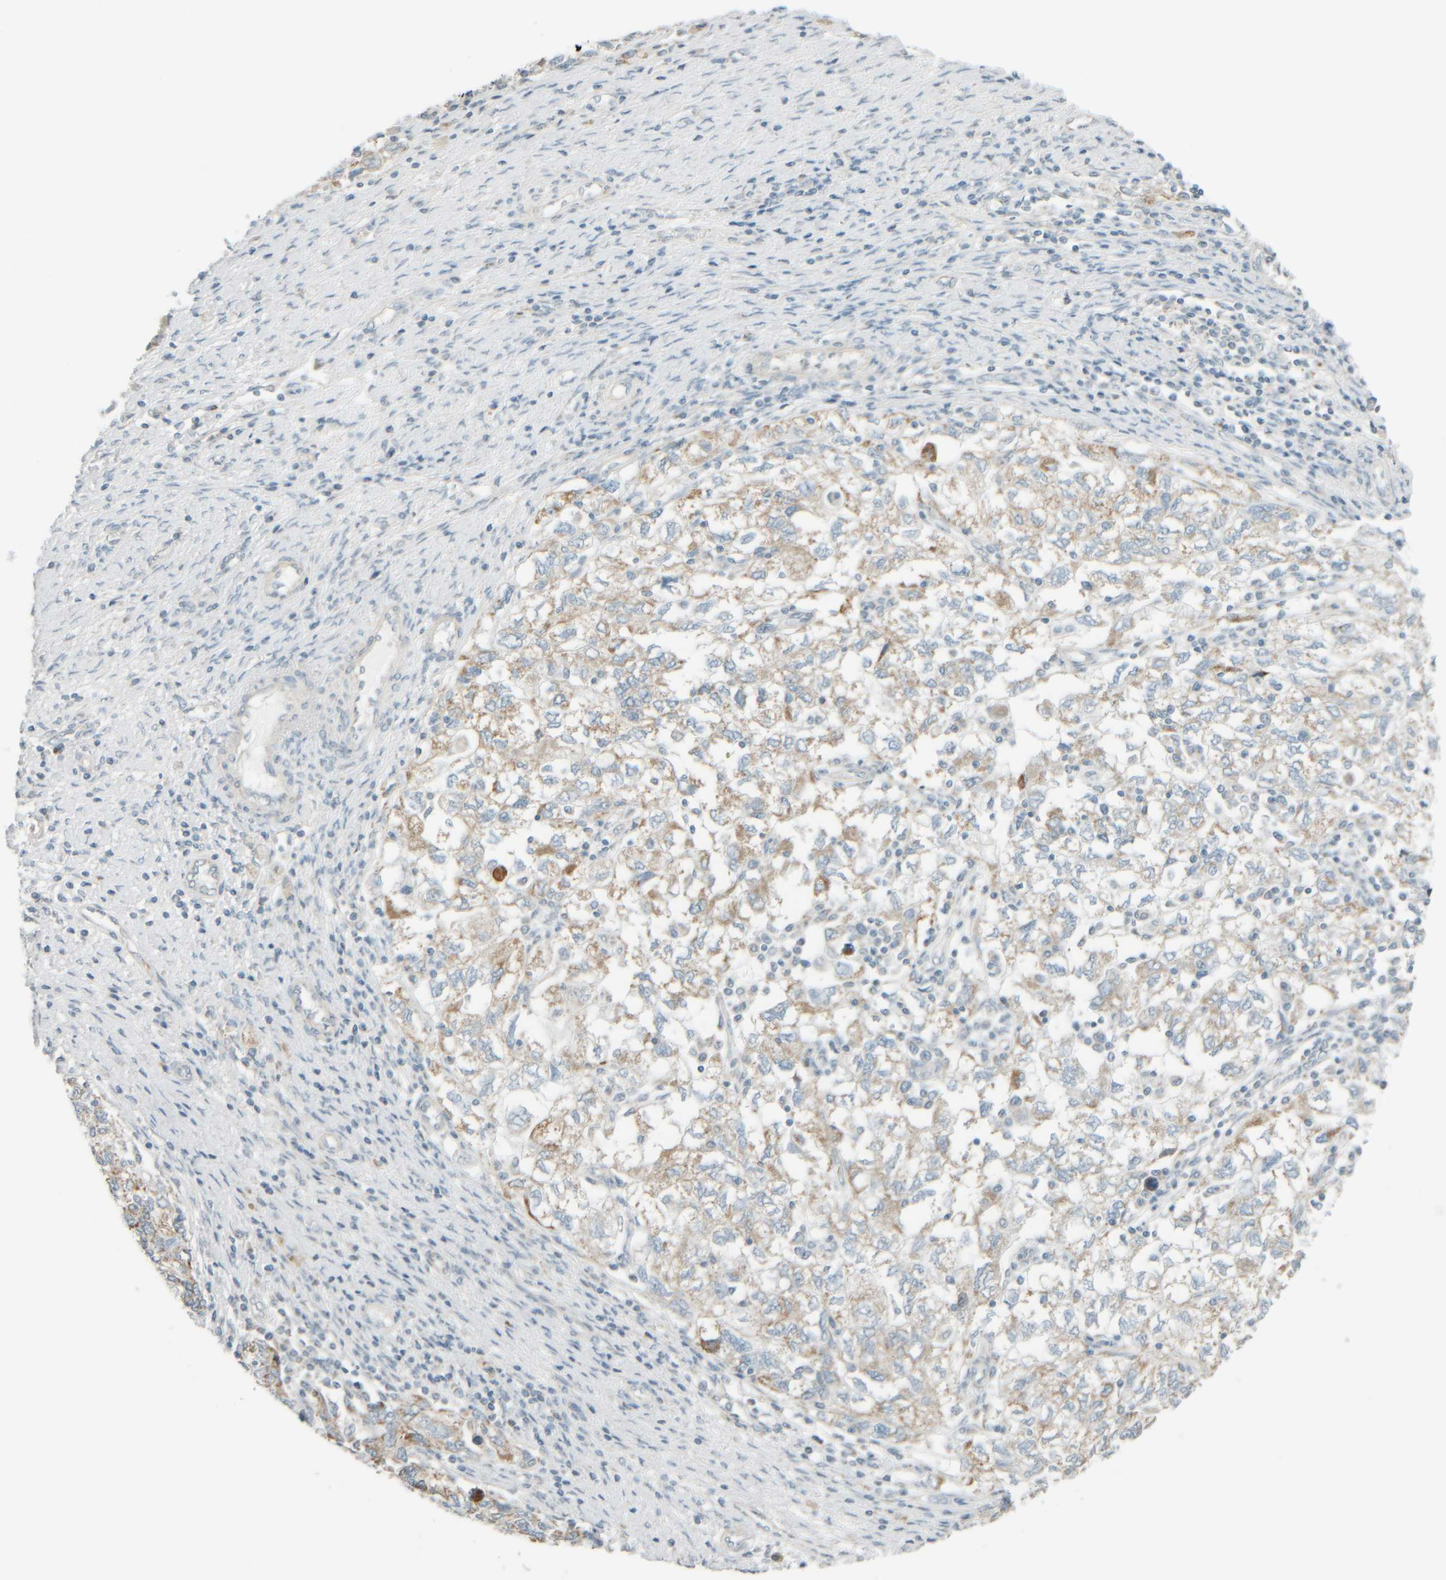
{"staining": {"intensity": "weak", "quantity": ">75%", "location": "cytoplasmic/membranous"}, "tissue": "ovarian cancer", "cell_type": "Tumor cells", "image_type": "cancer", "snomed": [{"axis": "morphology", "description": "Carcinoma, NOS"}, {"axis": "morphology", "description": "Cystadenocarcinoma, serous, NOS"}, {"axis": "topography", "description": "Ovary"}], "caption": "Brown immunohistochemical staining in human ovarian cancer displays weak cytoplasmic/membranous staining in about >75% of tumor cells.", "gene": "PTGES3L-AARSD1", "patient": {"sex": "female", "age": 69}}